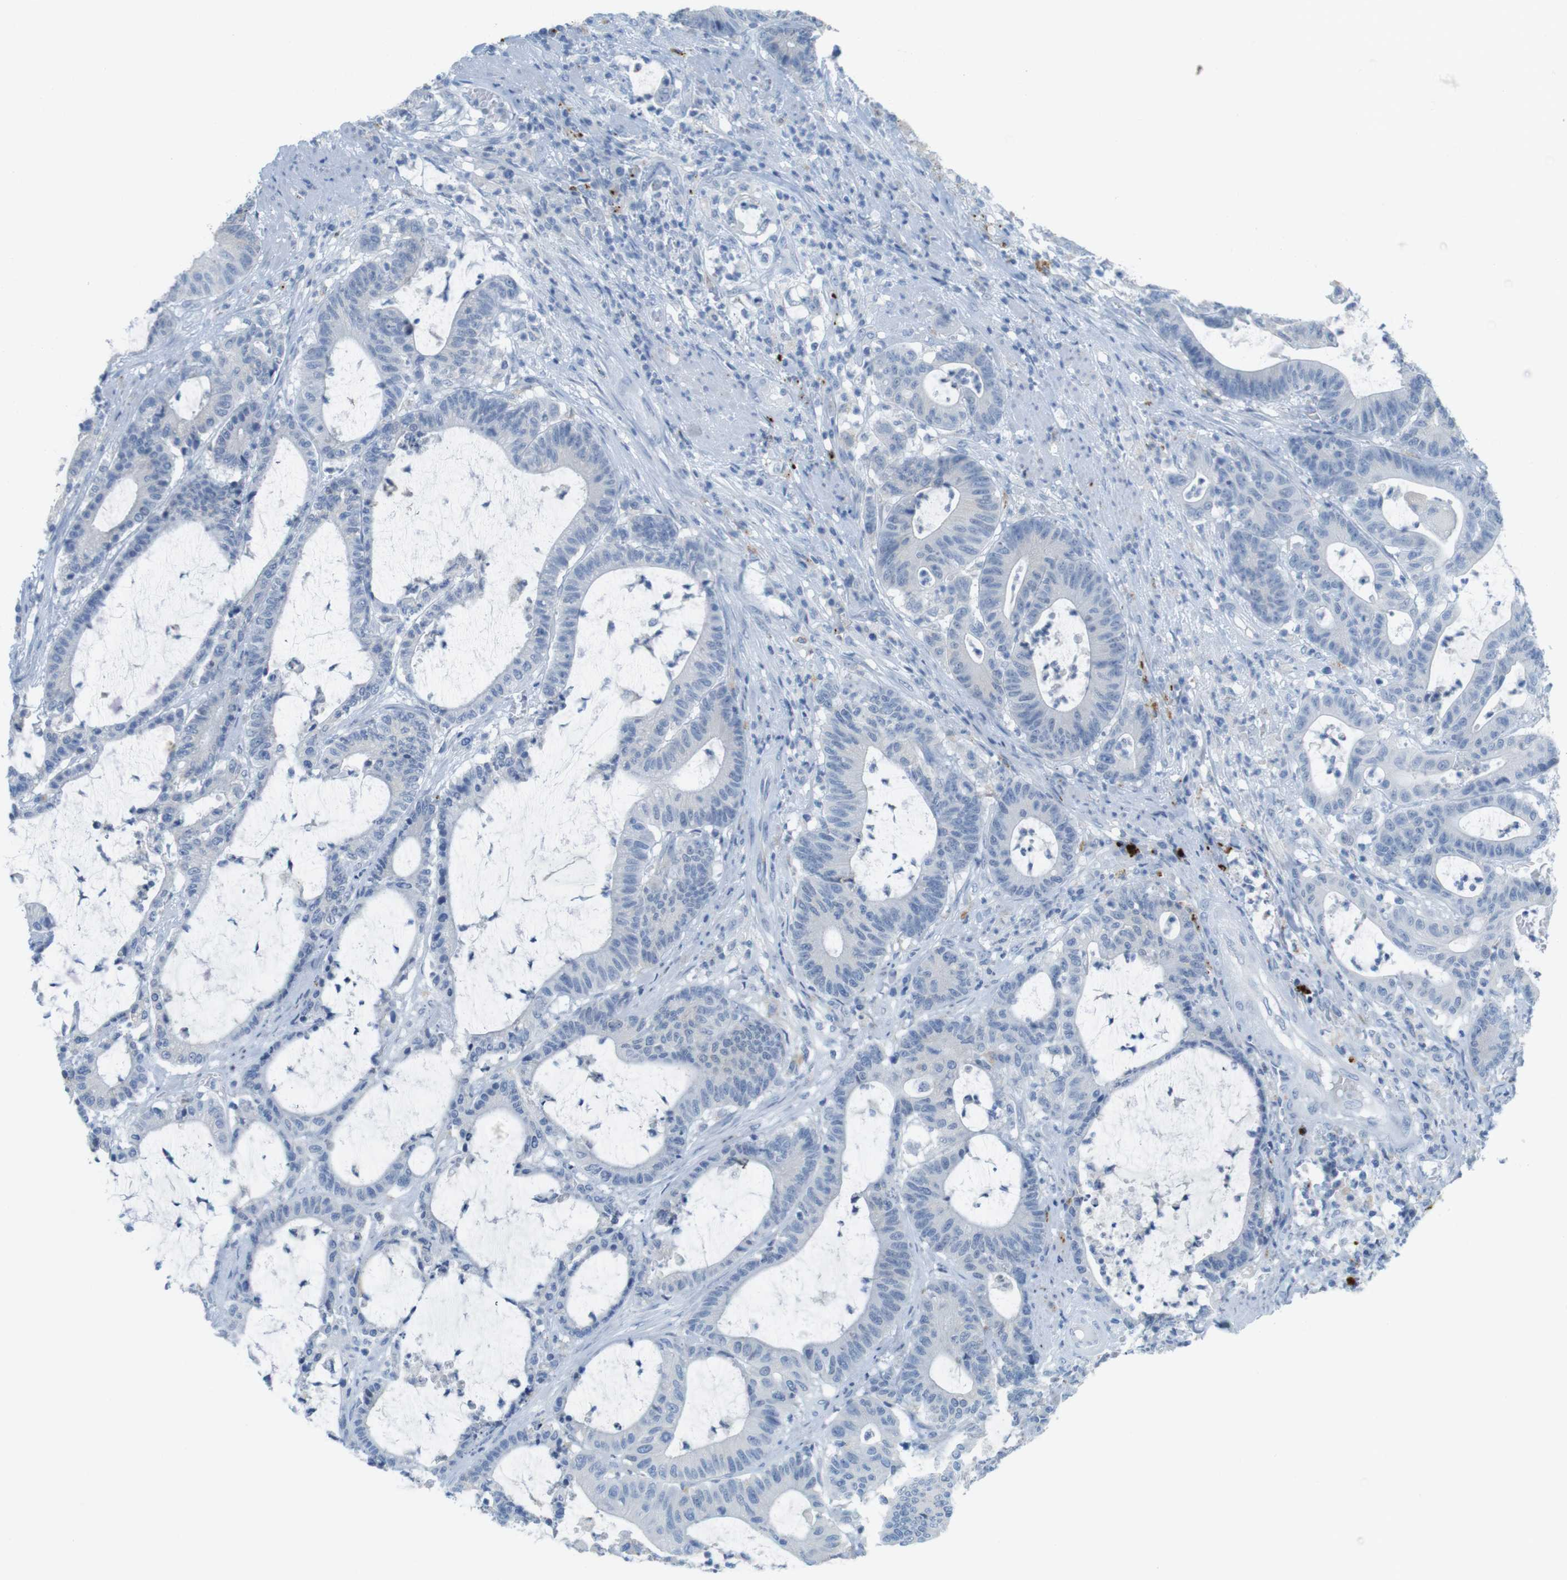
{"staining": {"intensity": "negative", "quantity": "none", "location": "none"}, "tissue": "colorectal cancer", "cell_type": "Tumor cells", "image_type": "cancer", "snomed": [{"axis": "morphology", "description": "Adenocarcinoma, NOS"}, {"axis": "topography", "description": "Colon"}], "caption": "Tumor cells are negative for protein expression in human colorectal cancer (adenocarcinoma).", "gene": "YIPF1", "patient": {"sex": "female", "age": 84}}